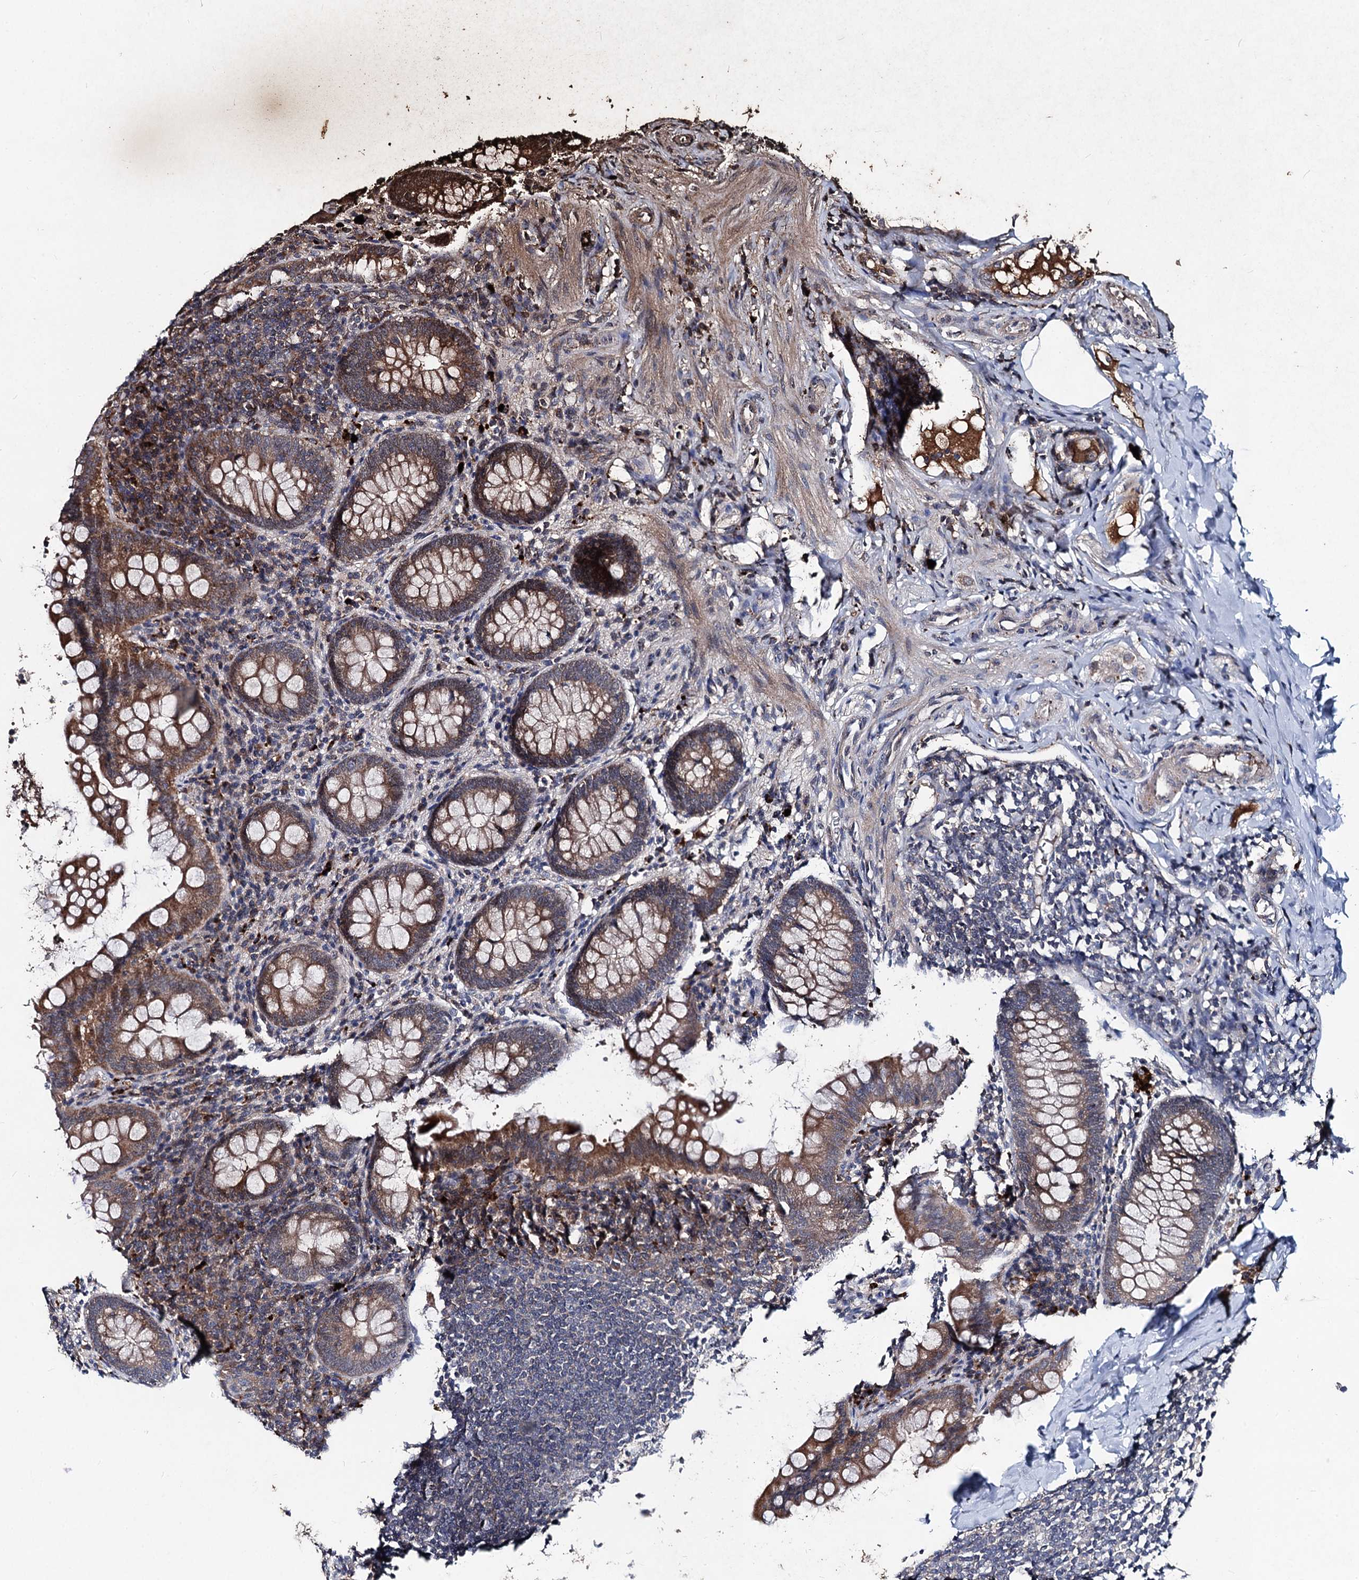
{"staining": {"intensity": "moderate", "quantity": ">75%", "location": "cytoplasmic/membranous"}, "tissue": "appendix", "cell_type": "Glandular cells", "image_type": "normal", "snomed": [{"axis": "morphology", "description": "Normal tissue, NOS"}, {"axis": "topography", "description": "Appendix"}], "caption": "Brown immunohistochemical staining in unremarkable appendix shows moderate cytoplasmic/membranous staining in about >75% of glandular cells. Using DAB (3,3'-diaminobenzidine) (brown) and hematoxylin (blue) stains, captured at high magnification using brightfield microscopy.", "gene": "BCL2L2", "patient": {"sex": "female", "age": 33}}